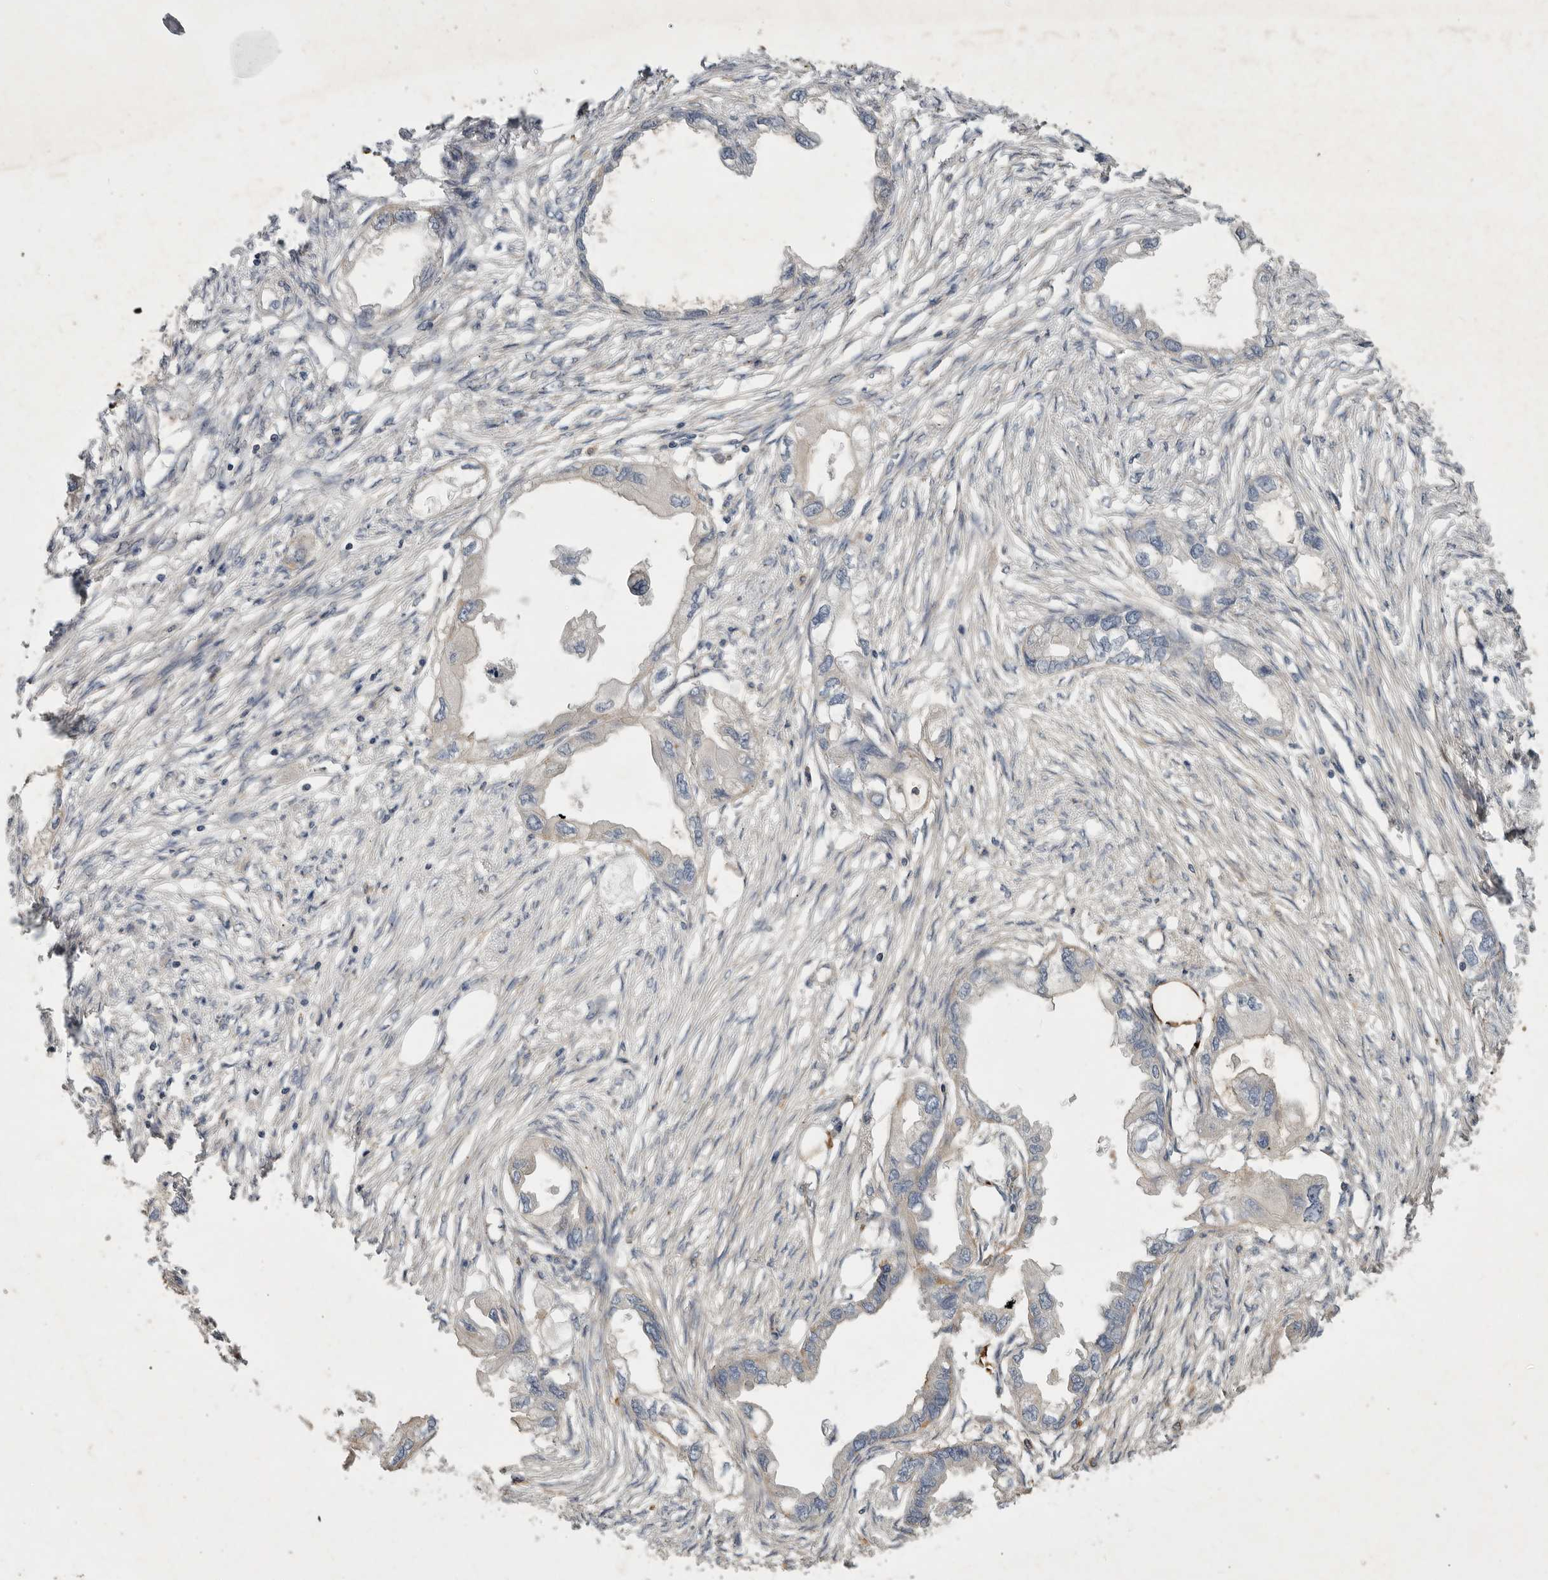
{"staining": {"intensity": "weak", "quantity": "<25%", "location": "cytoplasmic/membranous"}, "tissue": "endometrial cancer", "cell_type": "Tumor cells", "image_type": "cancer", "snomed": [{"axis": "morphology", "description": "Adenocarcinoma, NOS"}, {"axis": "morphology", "description": "Adenocarcinoma, metastatic, NOS"}, {"axis": "topography", "description": "Adipose tissue"}, {"axis": "topography", "description": "Endometrium"}], "caption": "Tumor cells are negative for brown protein staining in endometrial metastatic adenocarcinoma.", "gene": "MLPH", "patient": {"sex": "female", "age": 67}}